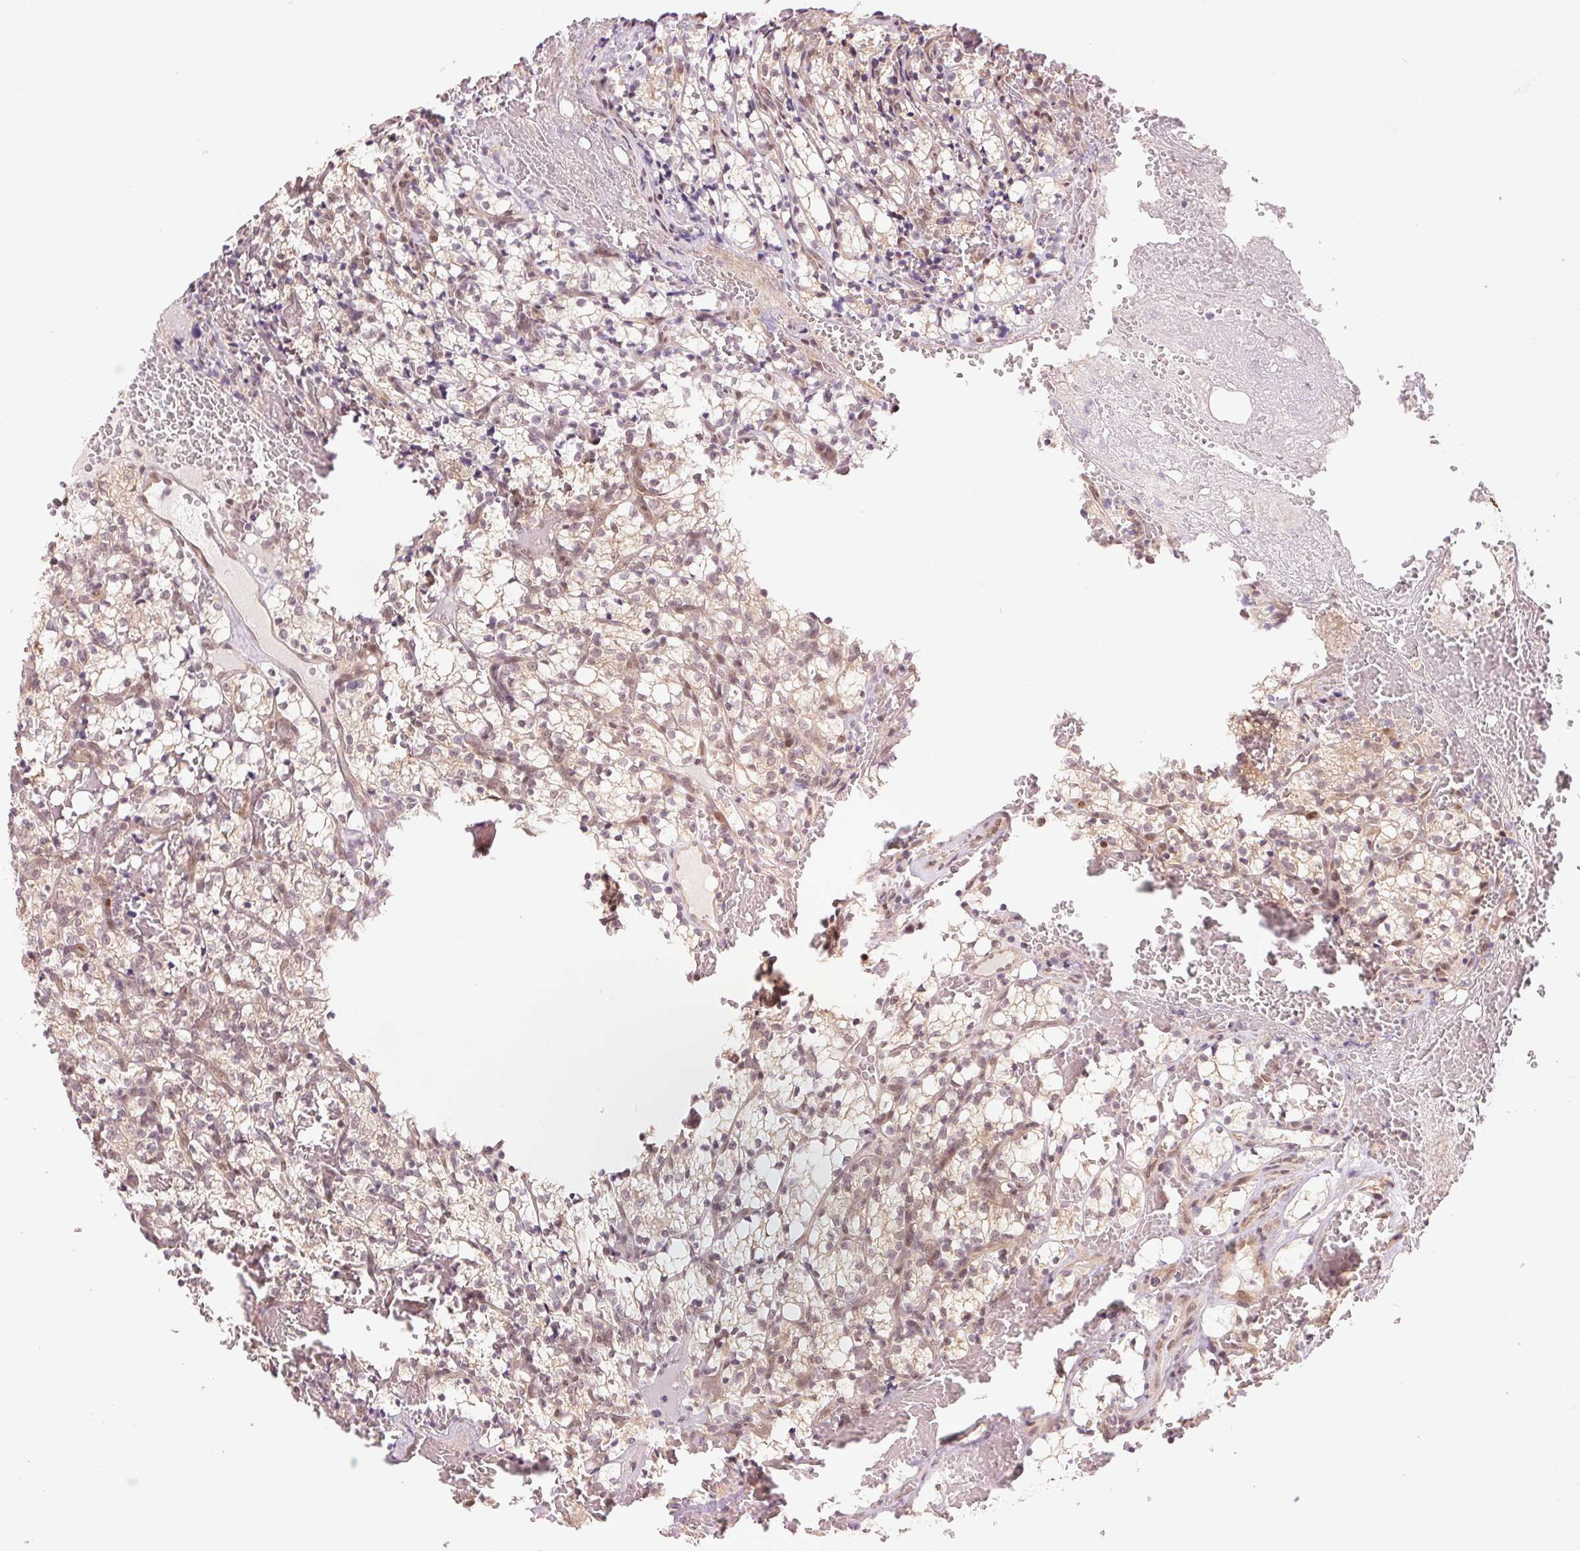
{"staining": {"intensity": "weak", "quantity": ">75%", "location": "cytoplasmic/membranous,nuclear"}, "tissue": "renal cancer", "cell_type": "Tumor cells", "image_type": "cancer", "snomed": [{"axis": "morphology", "description": "Adenocarcinoma, NOS"}, {"axis": "topography", "description": "Kidney"}], "caption": "Human renal cancer (adenocarcinoma) stained for a protein (brown) shows weak cytoplasmic/membranous and nuclear positive expression in approximately >75% of tumor cells.", "gene": "ERI3", "patient": {"sex": "female", "age": 69}}